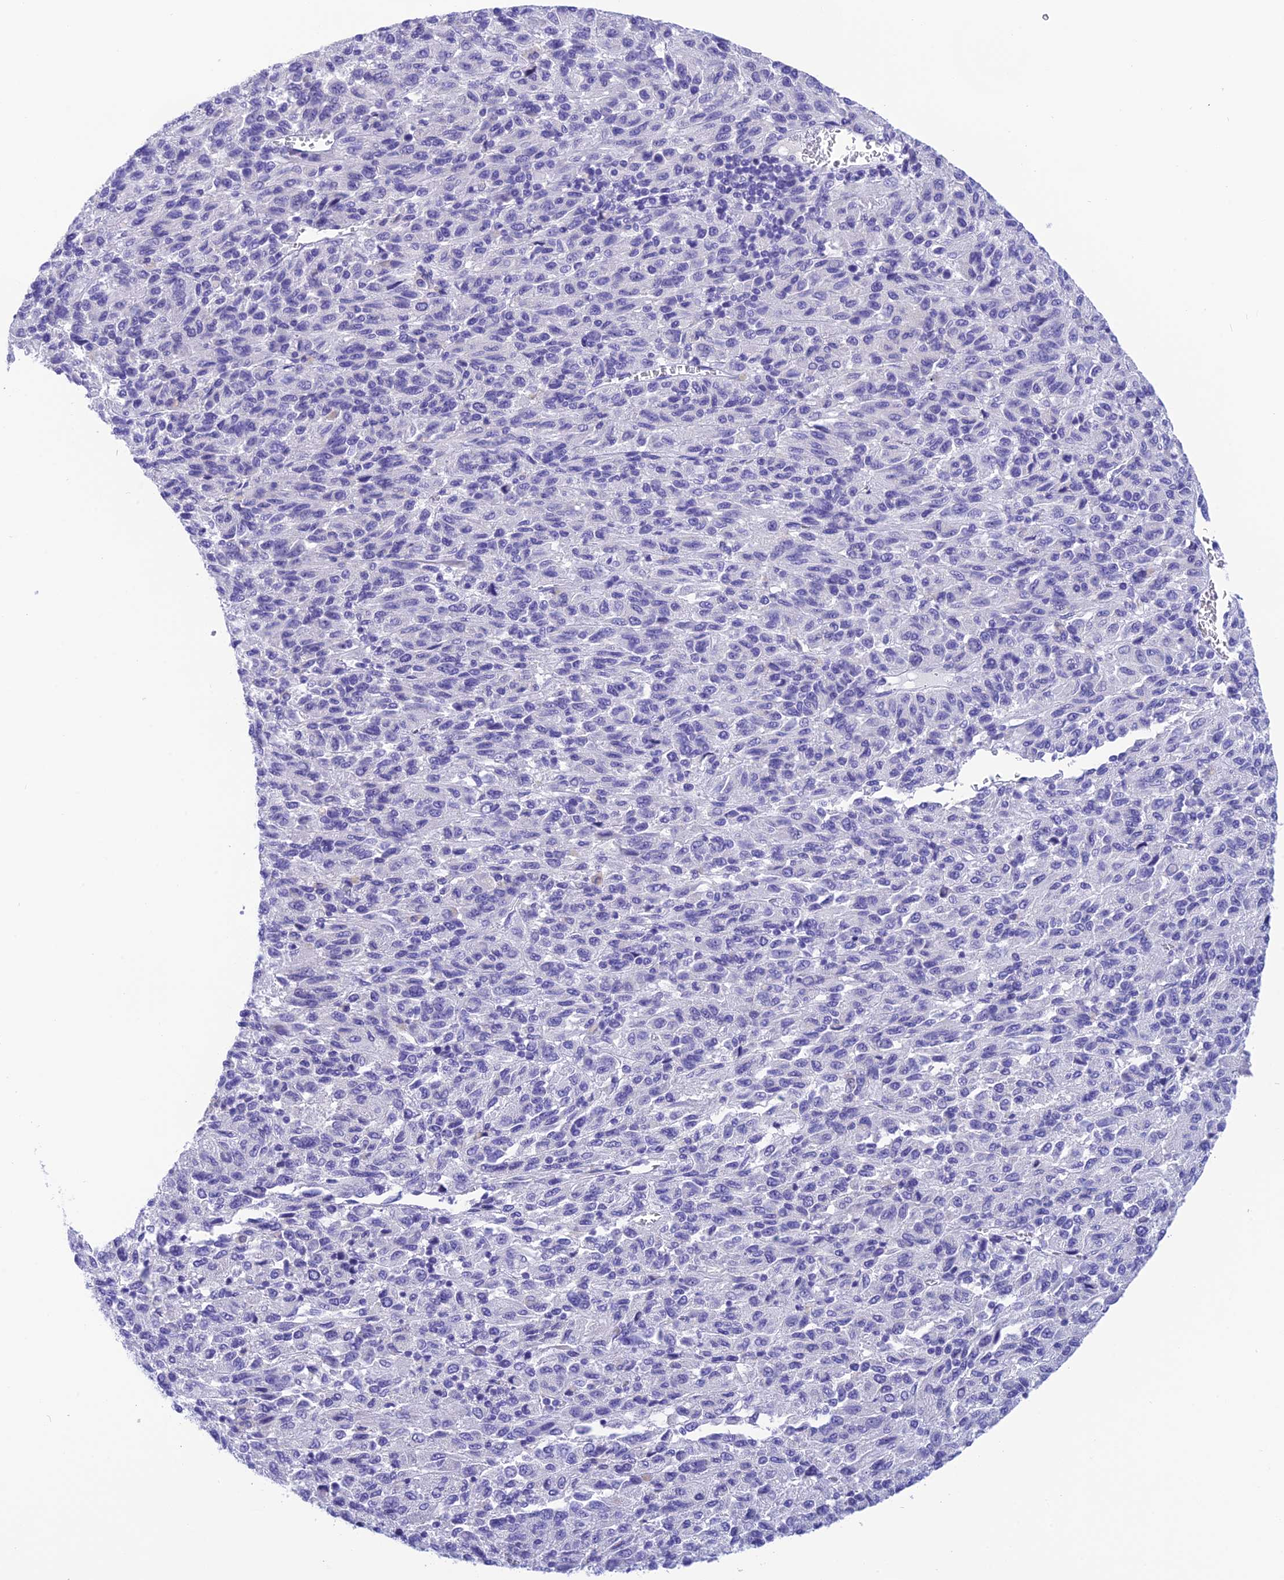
{"staining": {"intensity": "negative", "quantity": "none", "location": "none"}, "tissue": "melanoma", "cell_type": "Tumor cells", "image_type": "cancer", "snomed": [{"axis": "morphology", "description": "Malignant melanoma, Metastatic site"}, {"axis": "topography", "description": "Lung"}], "caption": "Human melanoma stained for a protein using IHC shows no expression in tumor cells.", "gene": "KDELR3", "patient": {"sex": "male", "age": 64}}